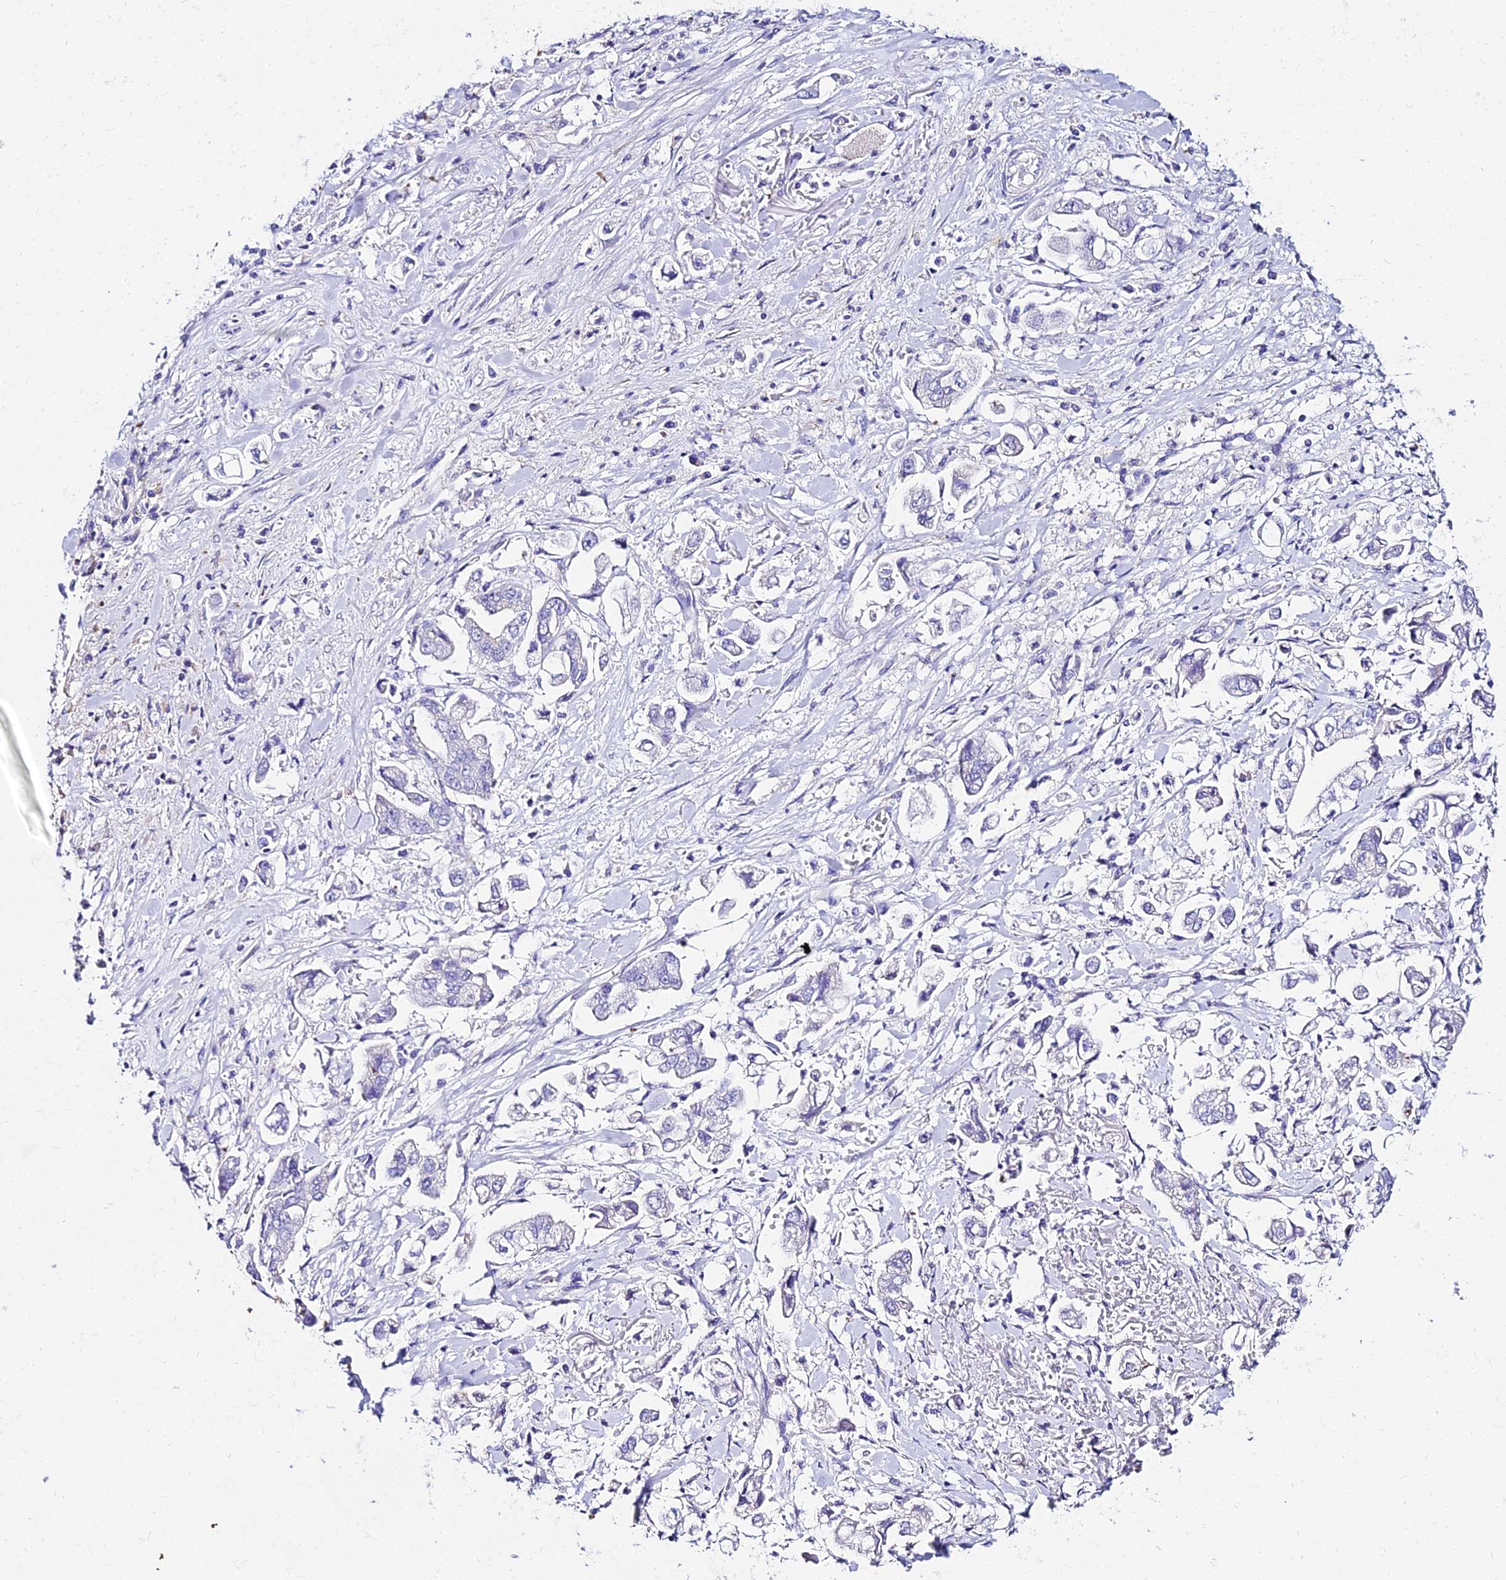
{"staining": {"intensity": "negative", "quantity": "none", "location": "none"}, "tissue": "stomach cancer", "cell_type": "Tumor cells", "image_type": "cancer", "snomed": [{"axis": "morphology", "description": "Adenocarcinoma, NOS"}, {"axis": "topography", "description": "Stomach"}], "caption": "Photomicrograph shows no significant protein staining in tumor cells of stomach adenocarcinoma. (Brightfield microscopy of DAB (3,3'-diaminobenzidine) immunohistochemistry at high magnification).", "gene": "TUBA3D", "patient": {"sex": "male", "age": 62}}